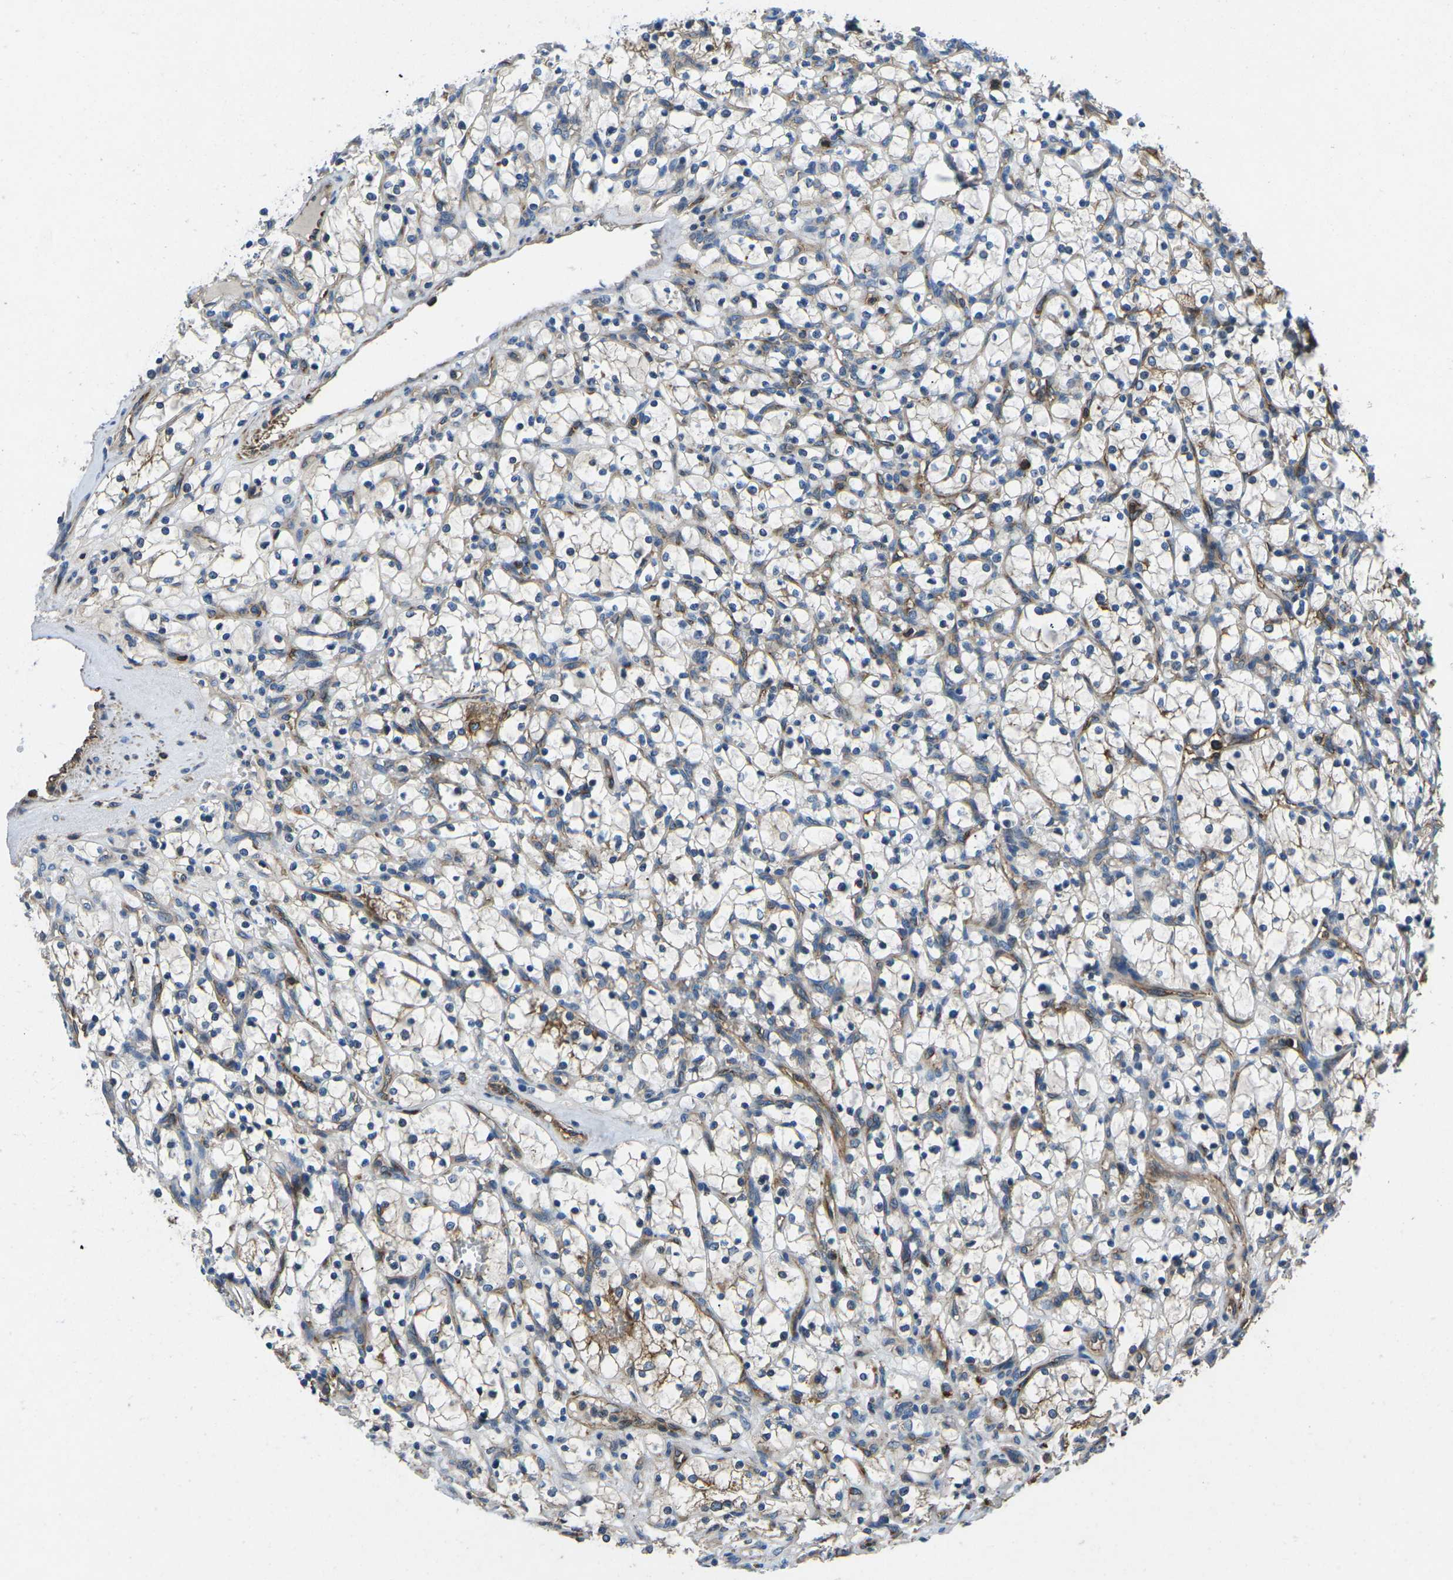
{"staining": {"intensity": "weak", "quantity": "25%-75%", "location": "cytoplasmic/membranous"}, "tissue": "renal cancer", "cell_type": "Tumor cells", "image_type": "cancer", "snomed": [{"axis": "morphology", "description": "Adenocarcinoma, NOS"}, {"axis": "topography", "description": "Kidney"}], "caption": "Protein analysis of renal cancer tissue reveals weak cytoplasmic/membranous staining in approximately 25%-75% of tumor cells.", "gene": "KCNJ15", "patient": {"sex": "female", "age": 69}}